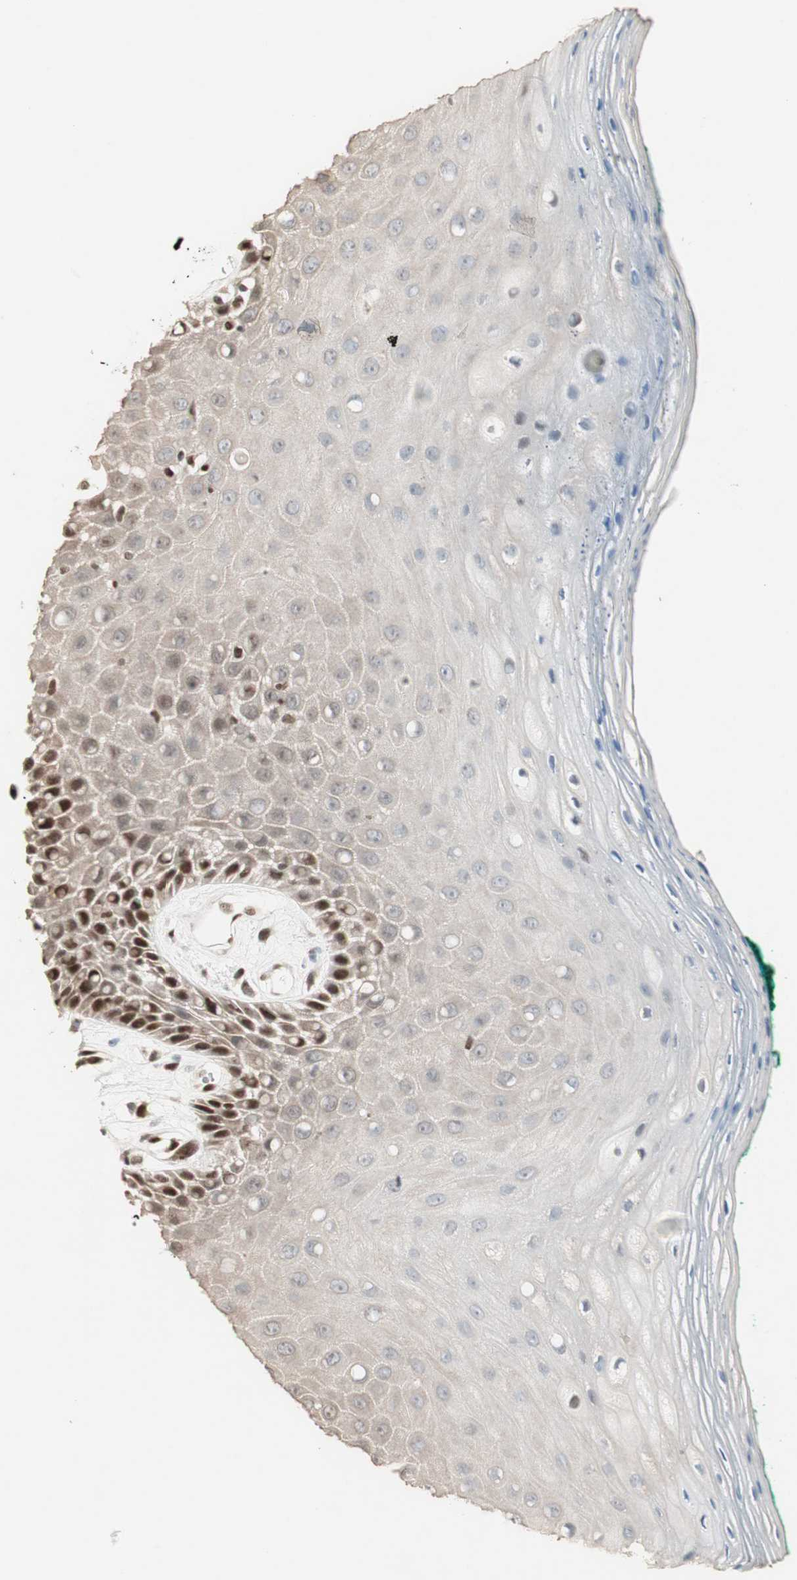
{"staining": {"intensity": "strong", "quantity": "25%-75%", "location": "cytoplasmic/membranous,nuclear"}, "tissue": "oral mucosa", "cell_type": "Squamous epithelial cells", "image_type": "normal", "snomed": [{"axis": "morphology", "description": "Normal tissue, NOS"}, {"axis": "morphology", "description": "Squamous cell carcinoma, NOS"}, {"axis": "topography", "description": "Skeletal muscle"}, {"axis": "topography", "description": "Oral tissue"}, {"axis": "topography", "description": "Head-Neck"}], "caption": "Strong cytoplasmic/membranous,nuclear expression for a protein is seen in approximately 25%-75% of squamous epithelial cells of benign oral mucosa using immunohistochemistry.", "gene": "MDC1", "patient": {"sex": "female", "age": 84}}